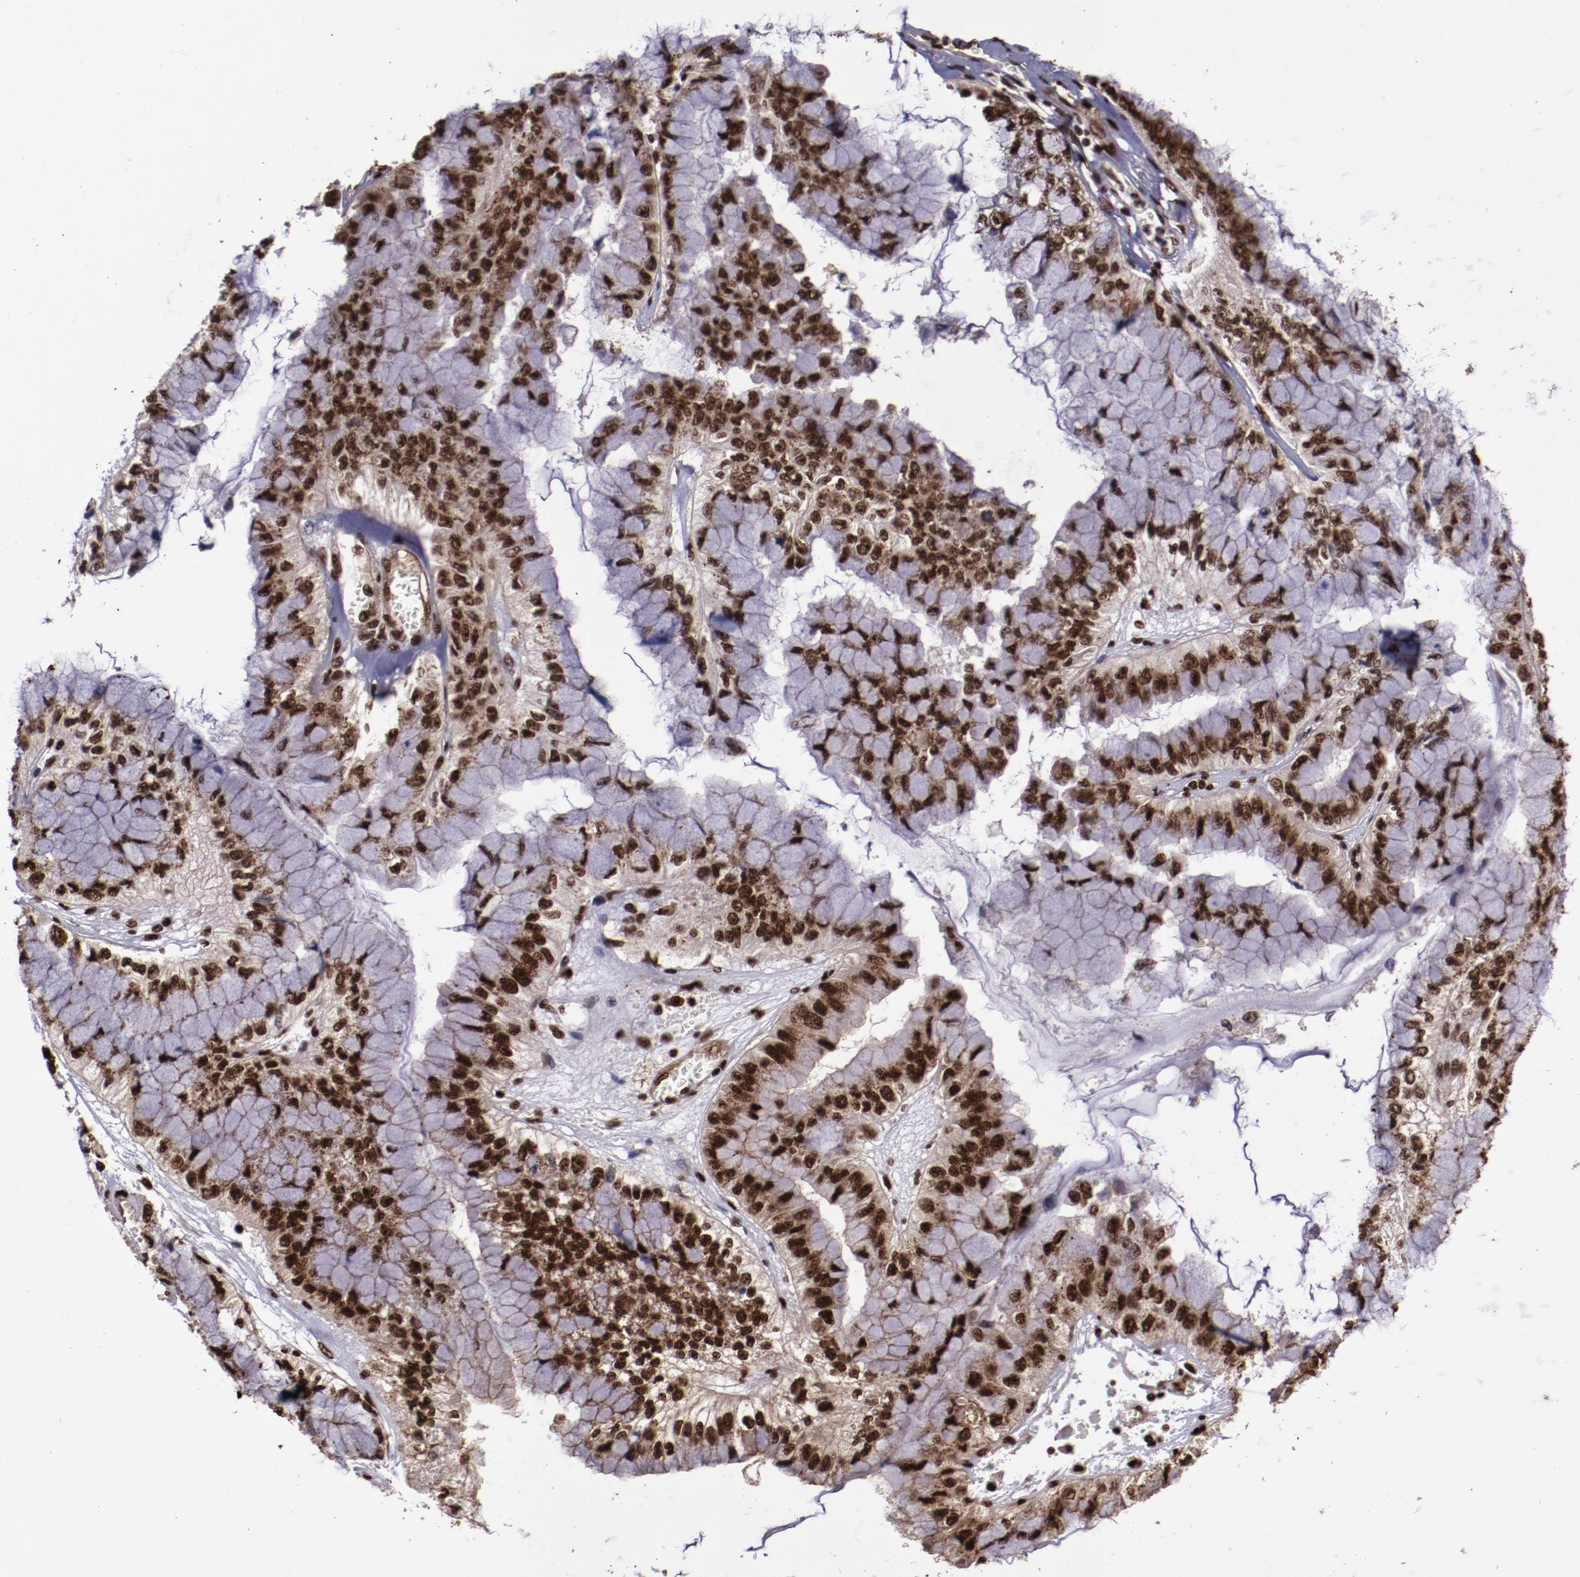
{"staining": {"intensity": "strong", "quantity": ">75%", "location": "cytoplasmic/membranous,nuclear"}, "tissue": "liver cancer", "cell_type": "Tumor cells", "image_type": "cancer", "snomed": [{"axis": "morphology", "description": "Cholangiocarcinoma"}, {"axis": "topography", "description": "Liver"}], "caption": "Liver cancer stained with IHC reveals strong cytoplasmic/membranous and nuclear positivity in approximately >75% of tumor cells.", "gene": "SNW1", "patient": {"sex": "female", "age": 79}}